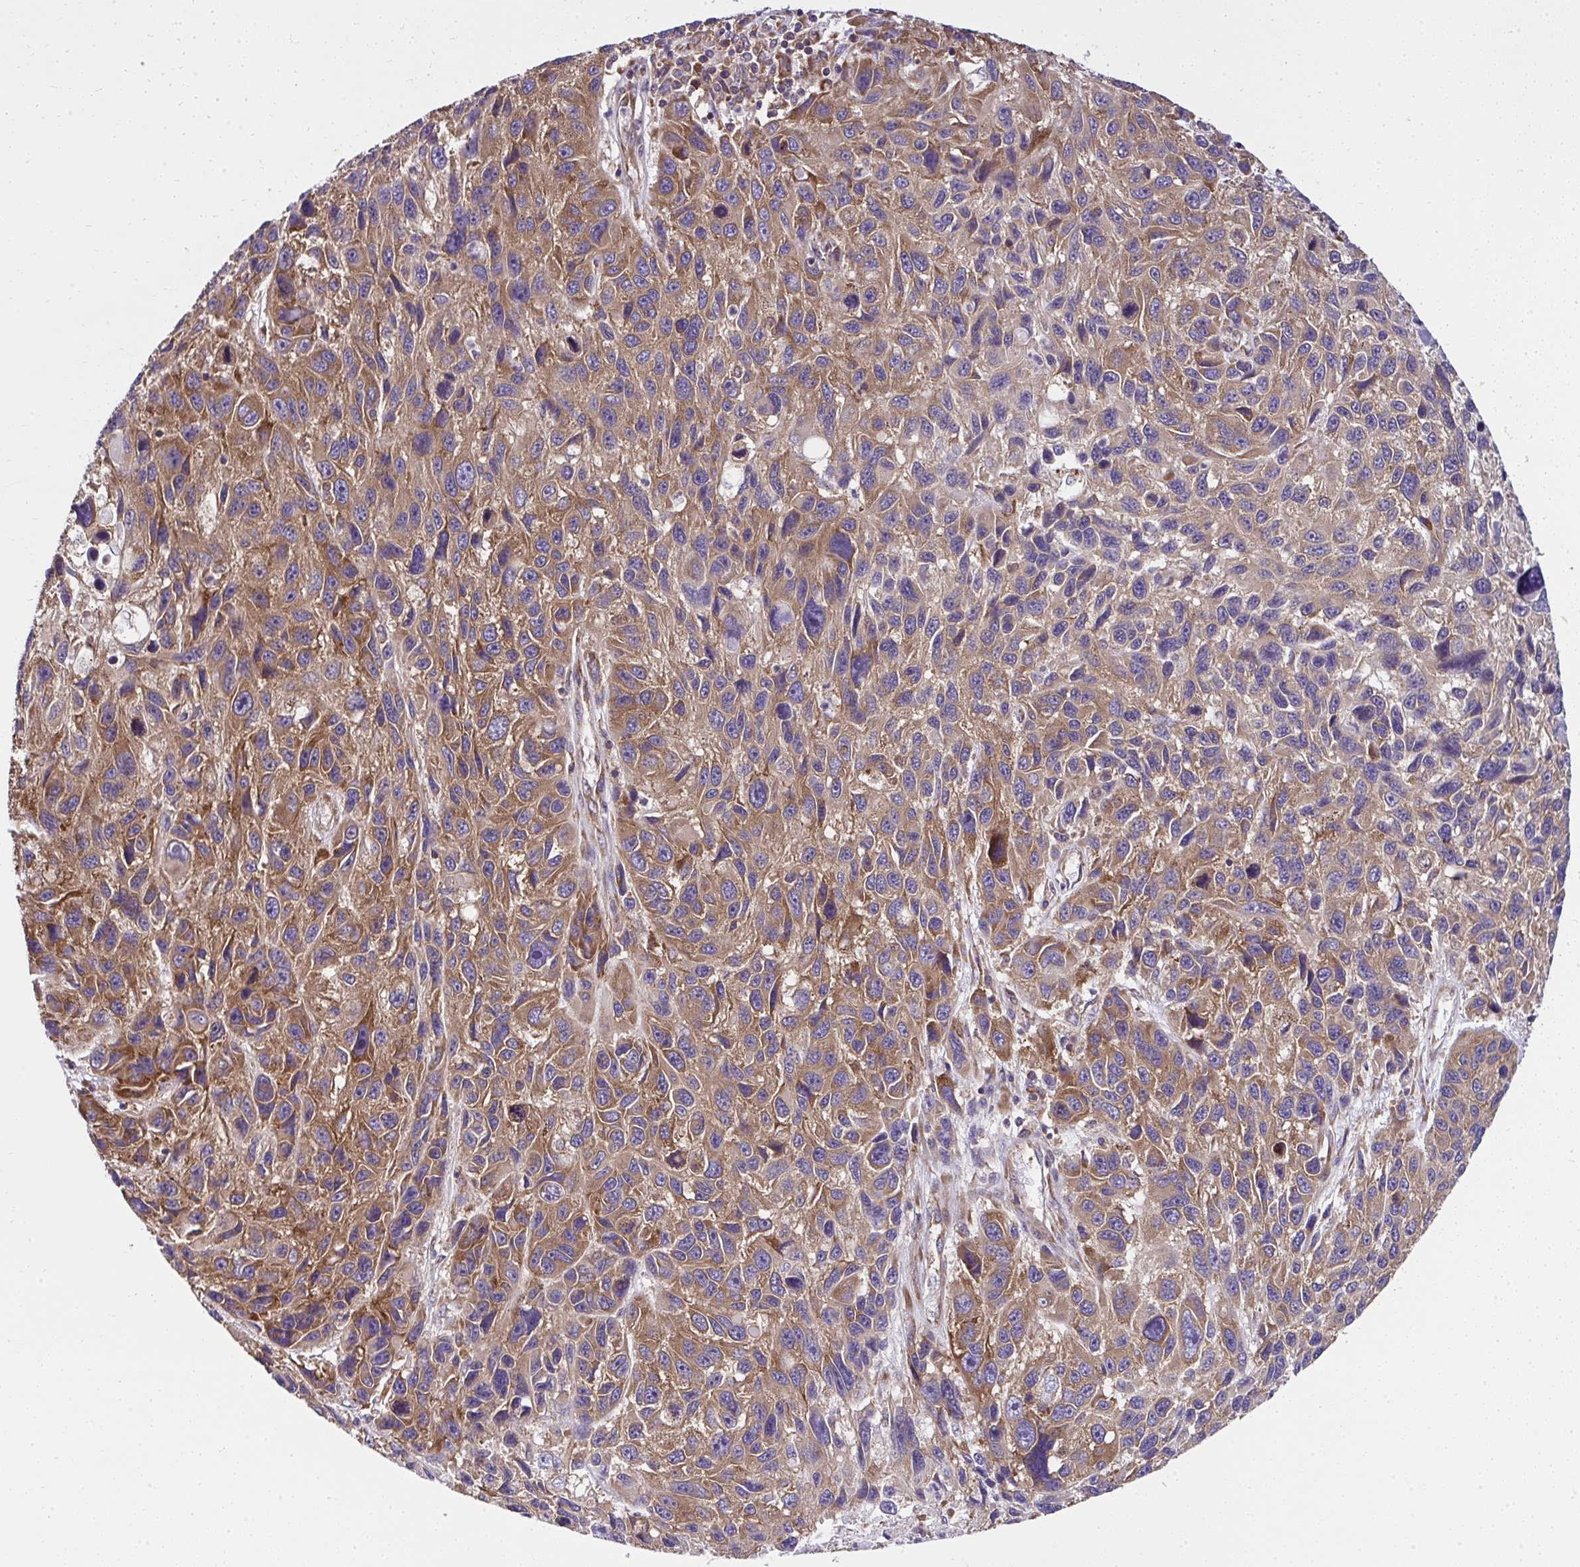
{"staining": {"intensity": "moderate", "quantity": ">75%", "location": "cytoplasmic/membranous"}, "tissue": "melanoma", "cell_type": "Tumor cells", "image_type": "cancer", "snomed": [{"axis": "morphology", "description": "Malignant melanoma, NOS"}, {"axis": "topography", "description": "Skin"}], "caption": "Protein analysis of malignant melanoma tissue reveals moderate cytoplasmic/membranous expression in approximately >75% of tumor cells.", "gene": "RPS7", "patient": {"sex": "male", "age": 53}}